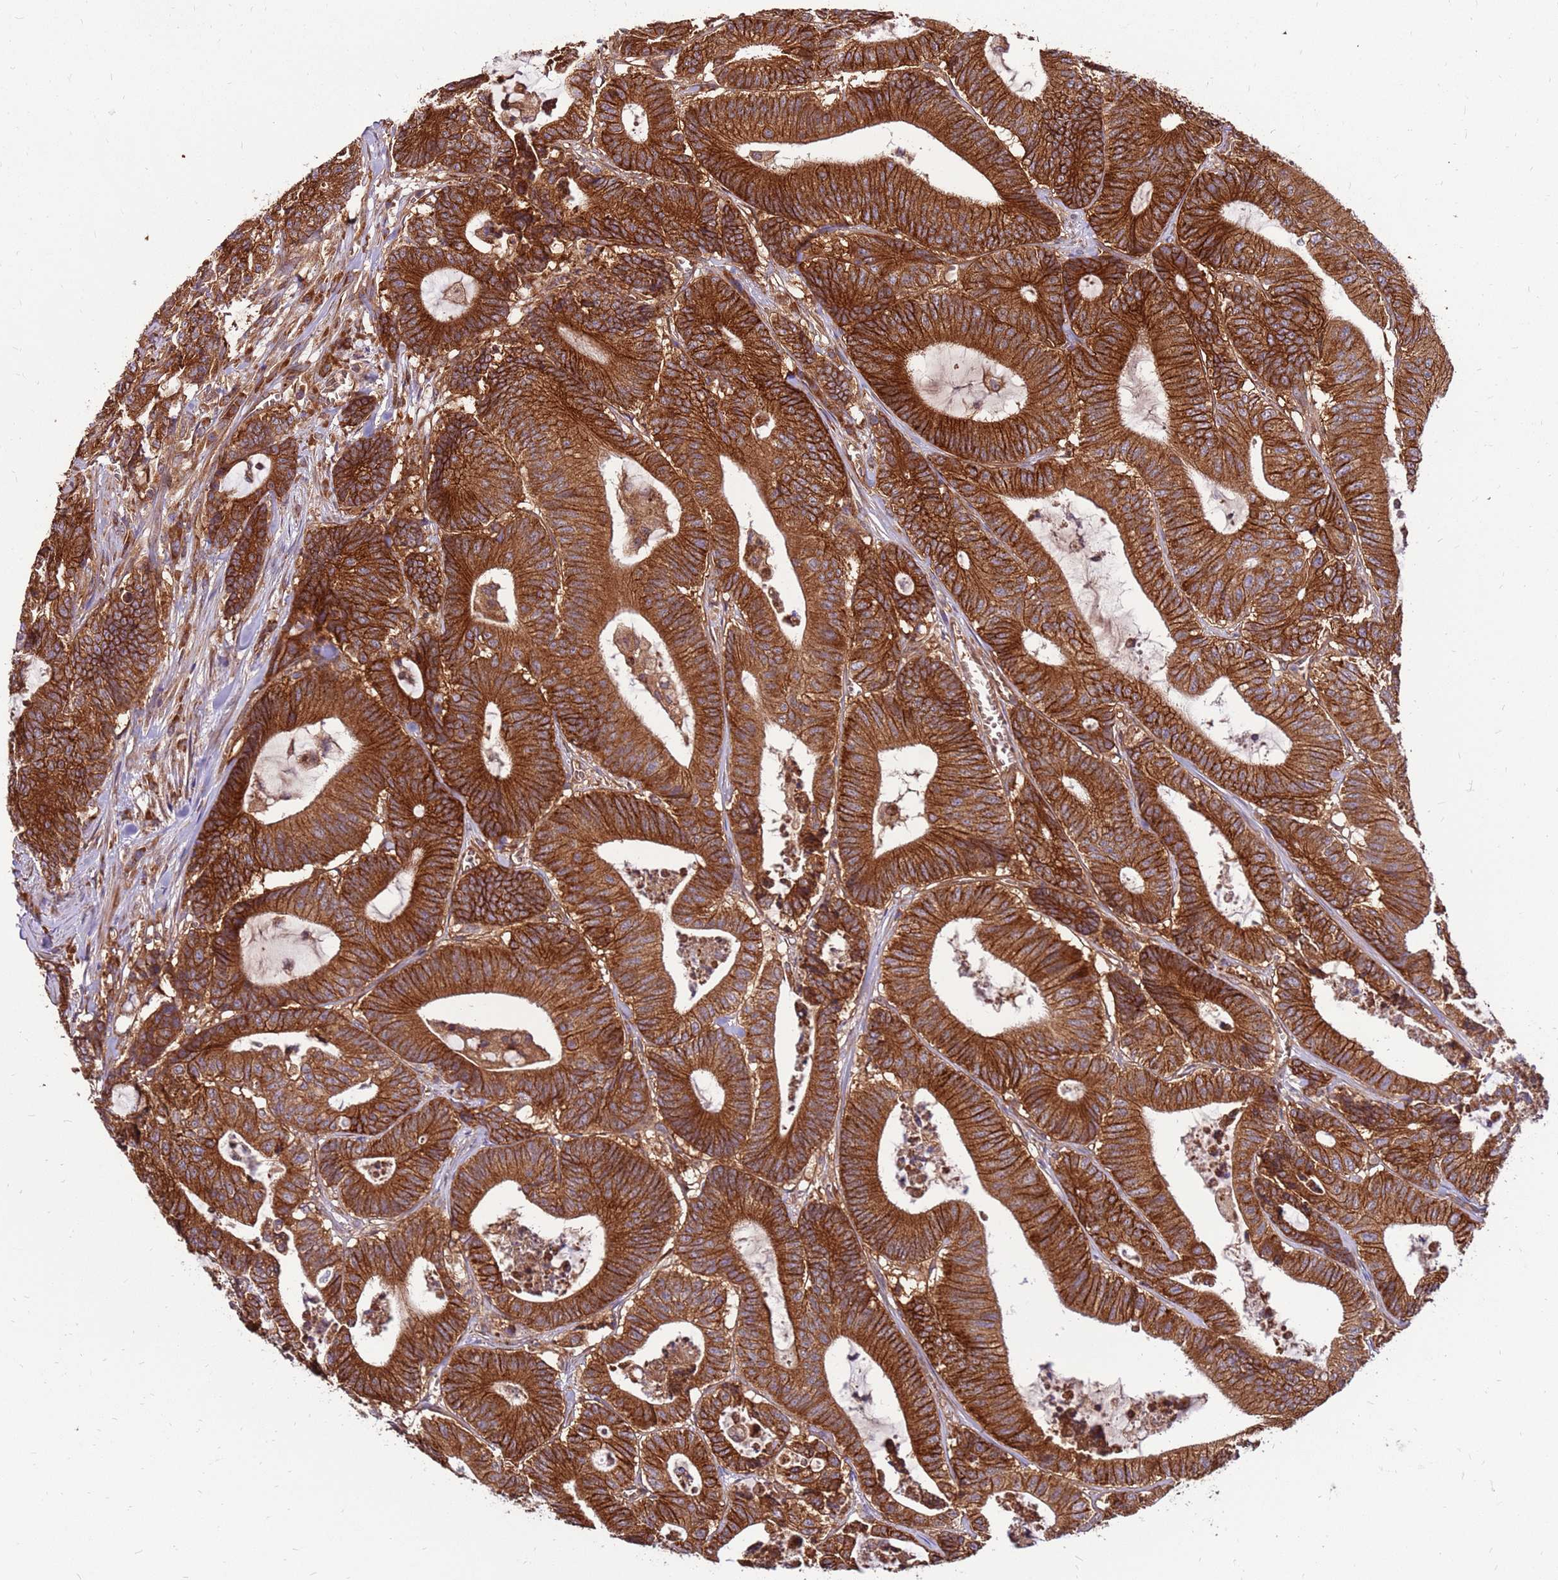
{"staining": {"intensity": "strong", "quantity": ">75%", "location": "cytoplasmic/membranous"}, "tissue": "colorectal cancer", "cell_type": "Tumor cells", "image_type": "cancer", "snomed": [{"axis": "morphology", "description": "Adenocarcinoma, NOS"}, {"axis": "topography", "description": "Colon"}], "caption": "Protein expression analysis of human adenocarcinoma (colorectal) reveals strong cytoplasmic/membranous expression in approximately >75% of tumor cells.", "gene": "SLC44A5", "patient": {"sex": "female", "age": 84}}